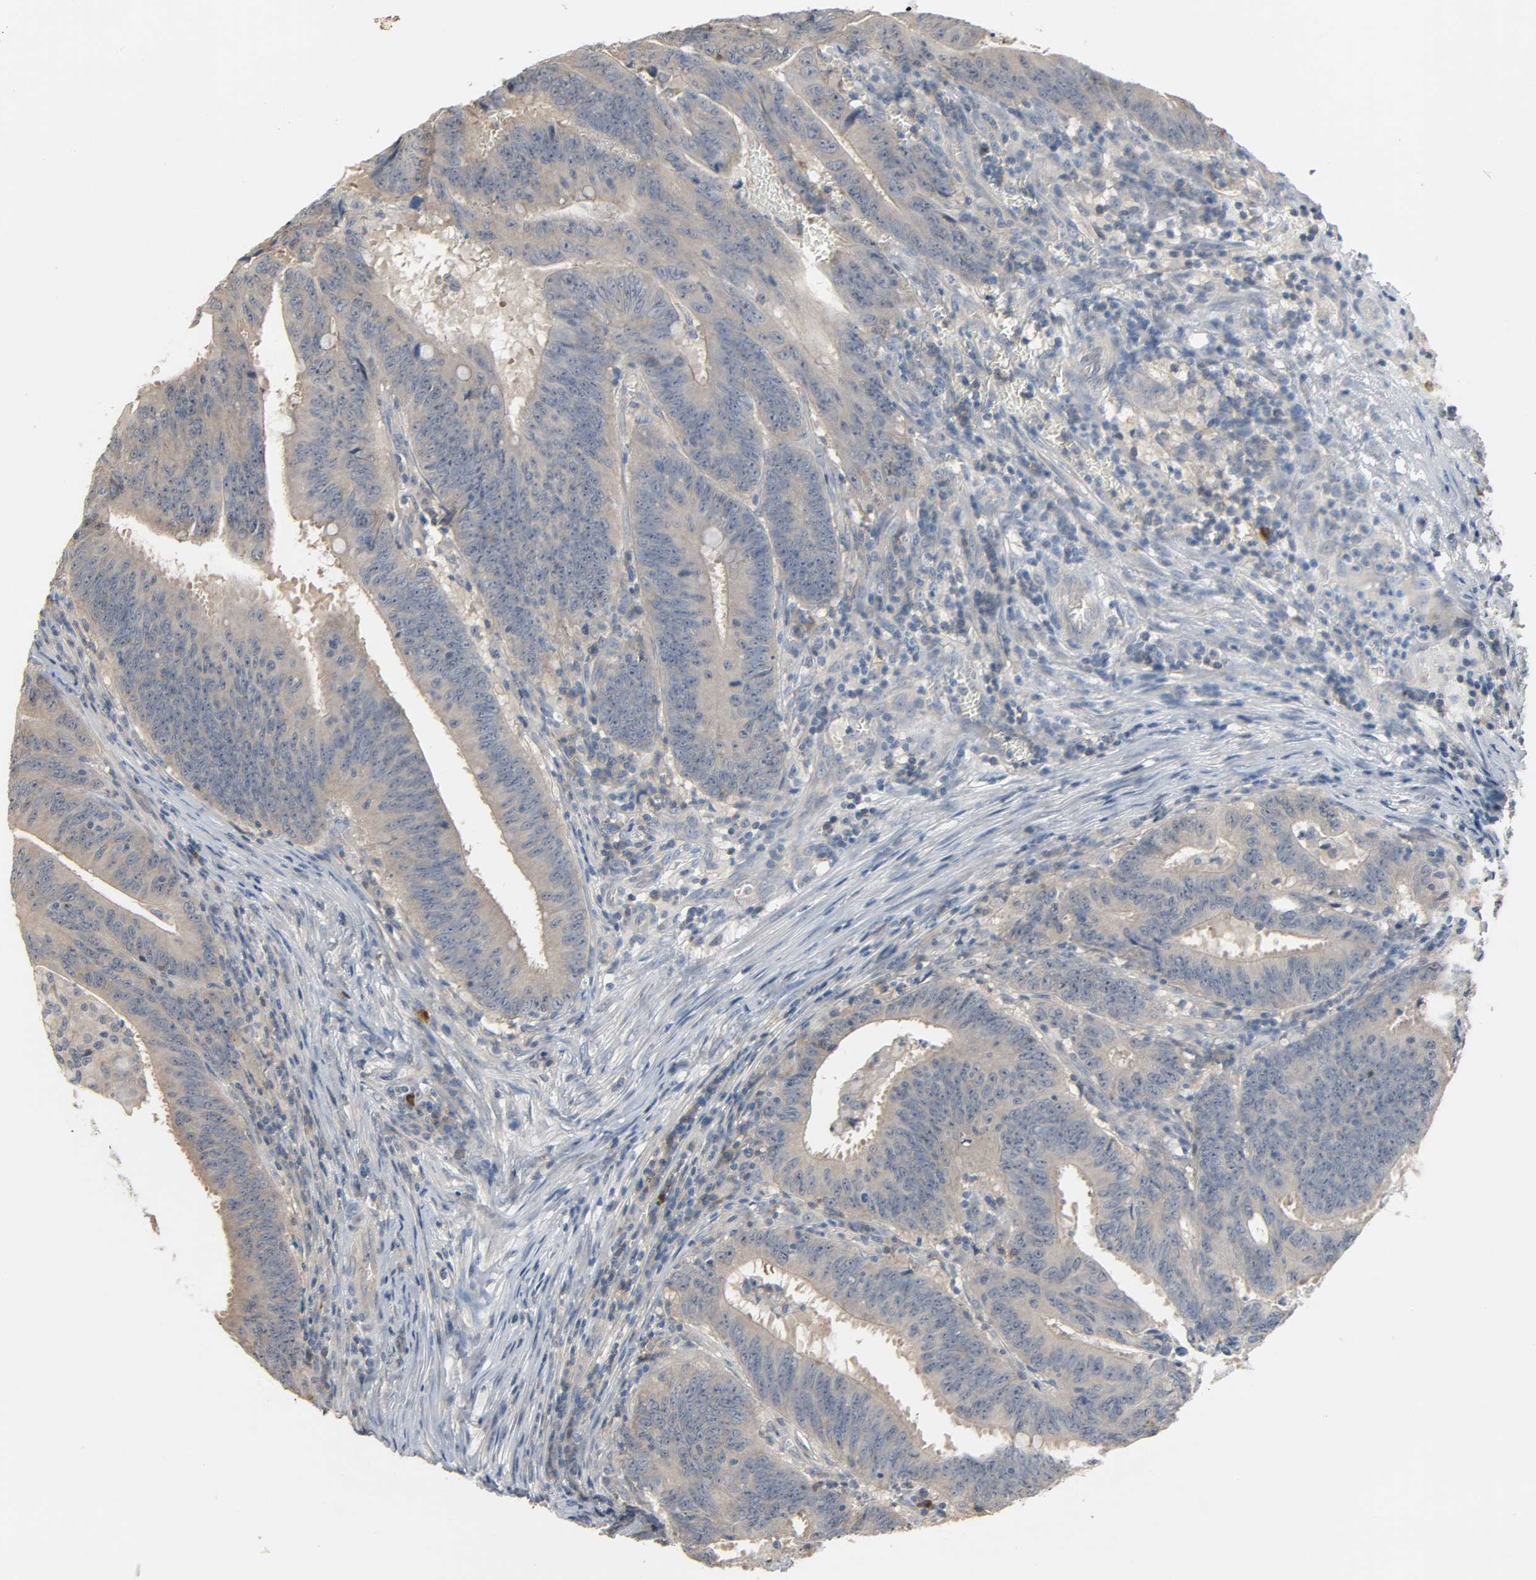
{"staining": {"intensity": "weak", "quantity": ">75%", "location": "cytoplasmic/membranous"}, "tissue": "colorectal cancer", "cell_type": "Tumor cells", "image_type": "cancer", "snomed": [{"axis": "morphology", "description": "Adenocarcinoma, NOS"}, {"axis": "topography", "description": "Colon"}], "caption": "An immunohistochemistry photomicrograph of neoplastic tissue is shown. Protein staining in brown labels weak cytoplasmic/membranous positivity in colorectal cancer (adenocarcinoma) within tumor cells.", "gene": "CD4", "patient": {"sex": "male", "age": 45}}